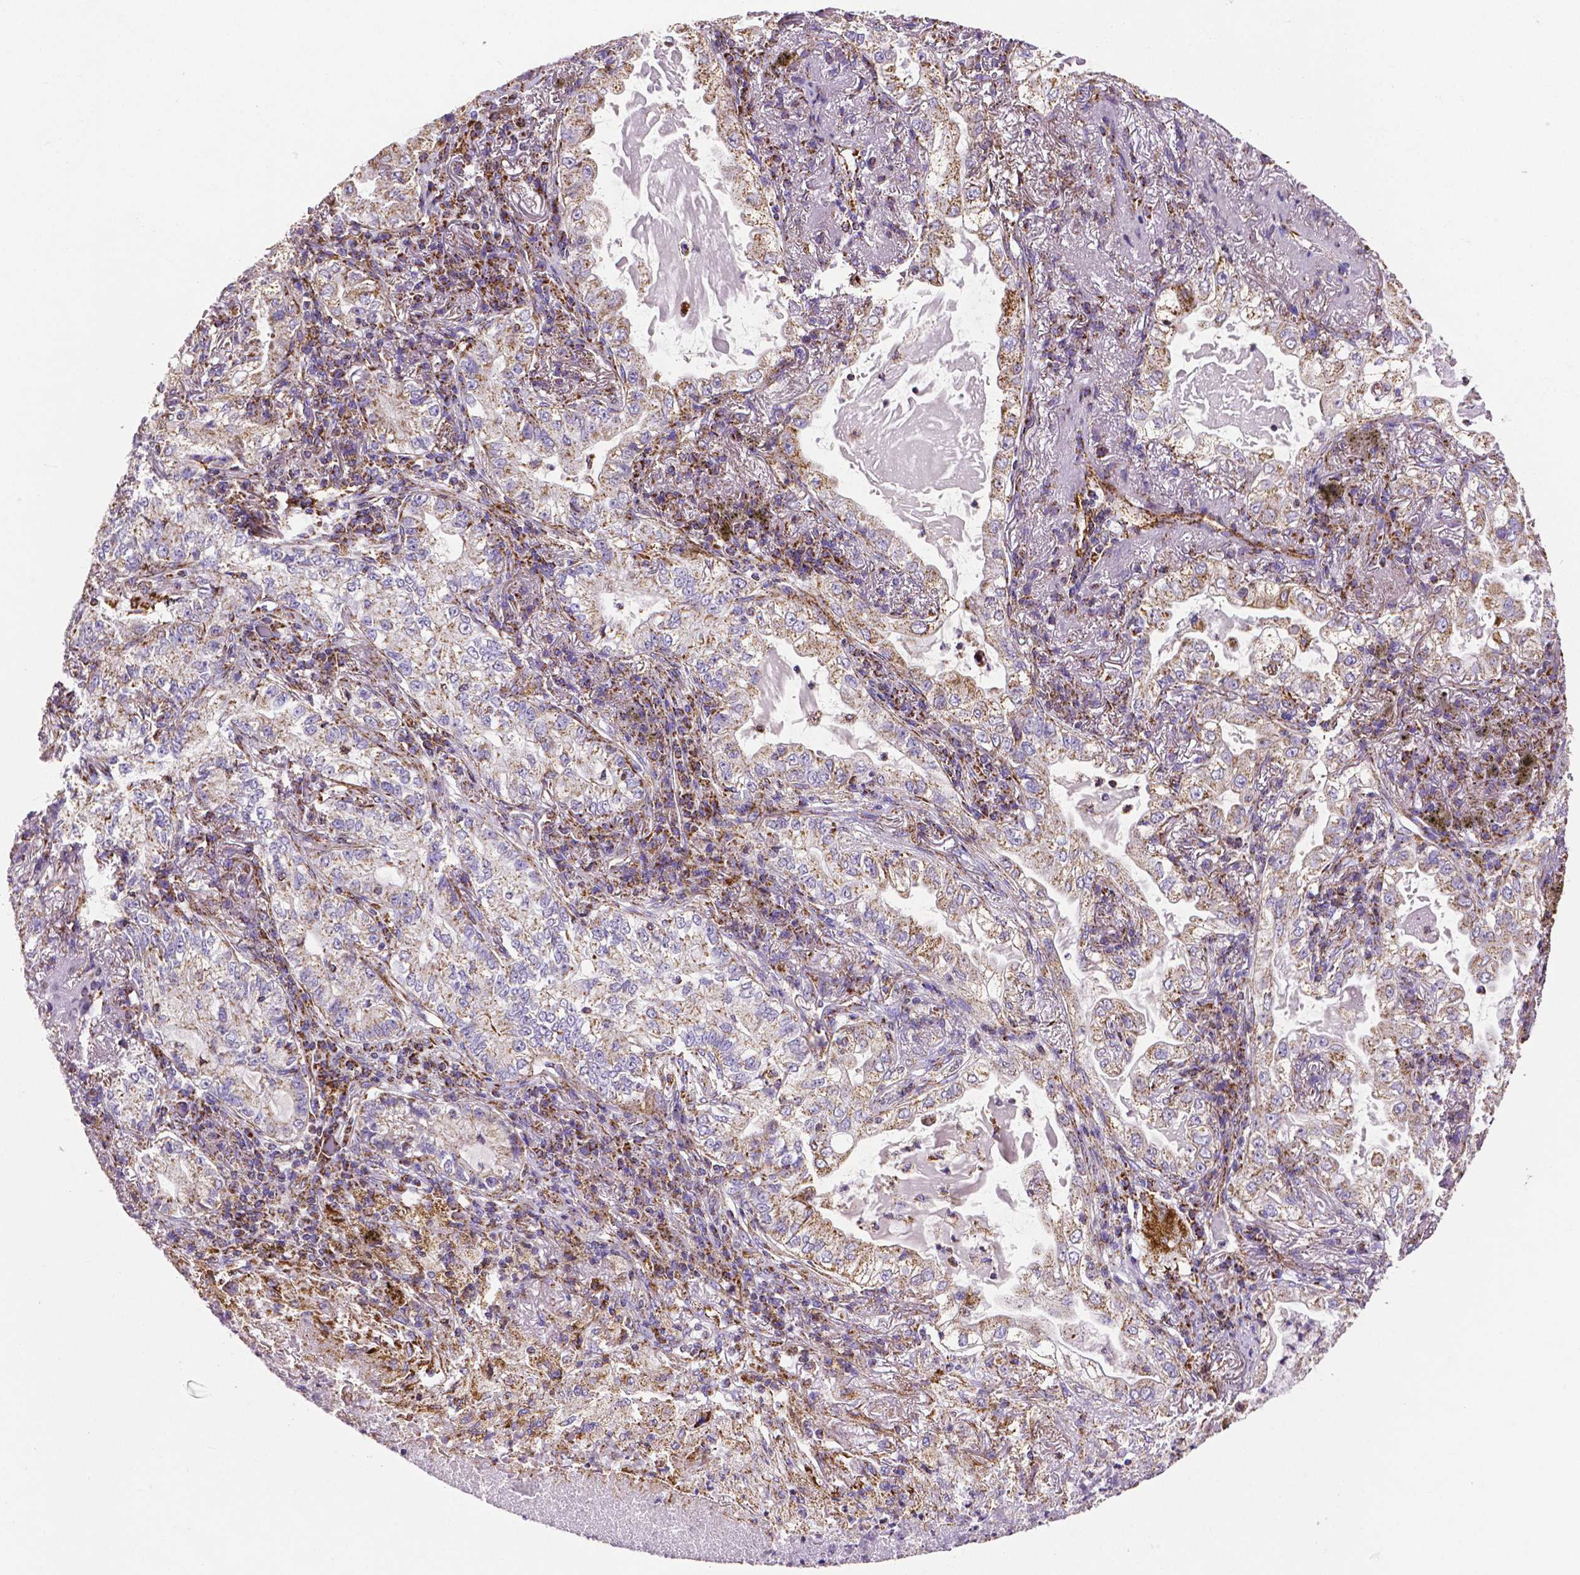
{"staining": {"intensity": "weak", "quantity": "25%-75%", "location": "cytoplasmic/membranous"}, "tissue": "lung cancer", "cell_type": "Tumor cells", "image_type": "cancer", "snomed": [{"axis": "morphology", "description": "Adenocarcinoma, NOS"}, {"axis": "topography", "description": "Lung"}], "caption": "Lung adenocarcinoma was stained to show a protein in brown. There is low levels of weak cytoplasmic/membranous positivity in approximately 25%-75% of tumor cells.", "gene": "MACC1", "patient": {"sex": "female", "age": 73}}